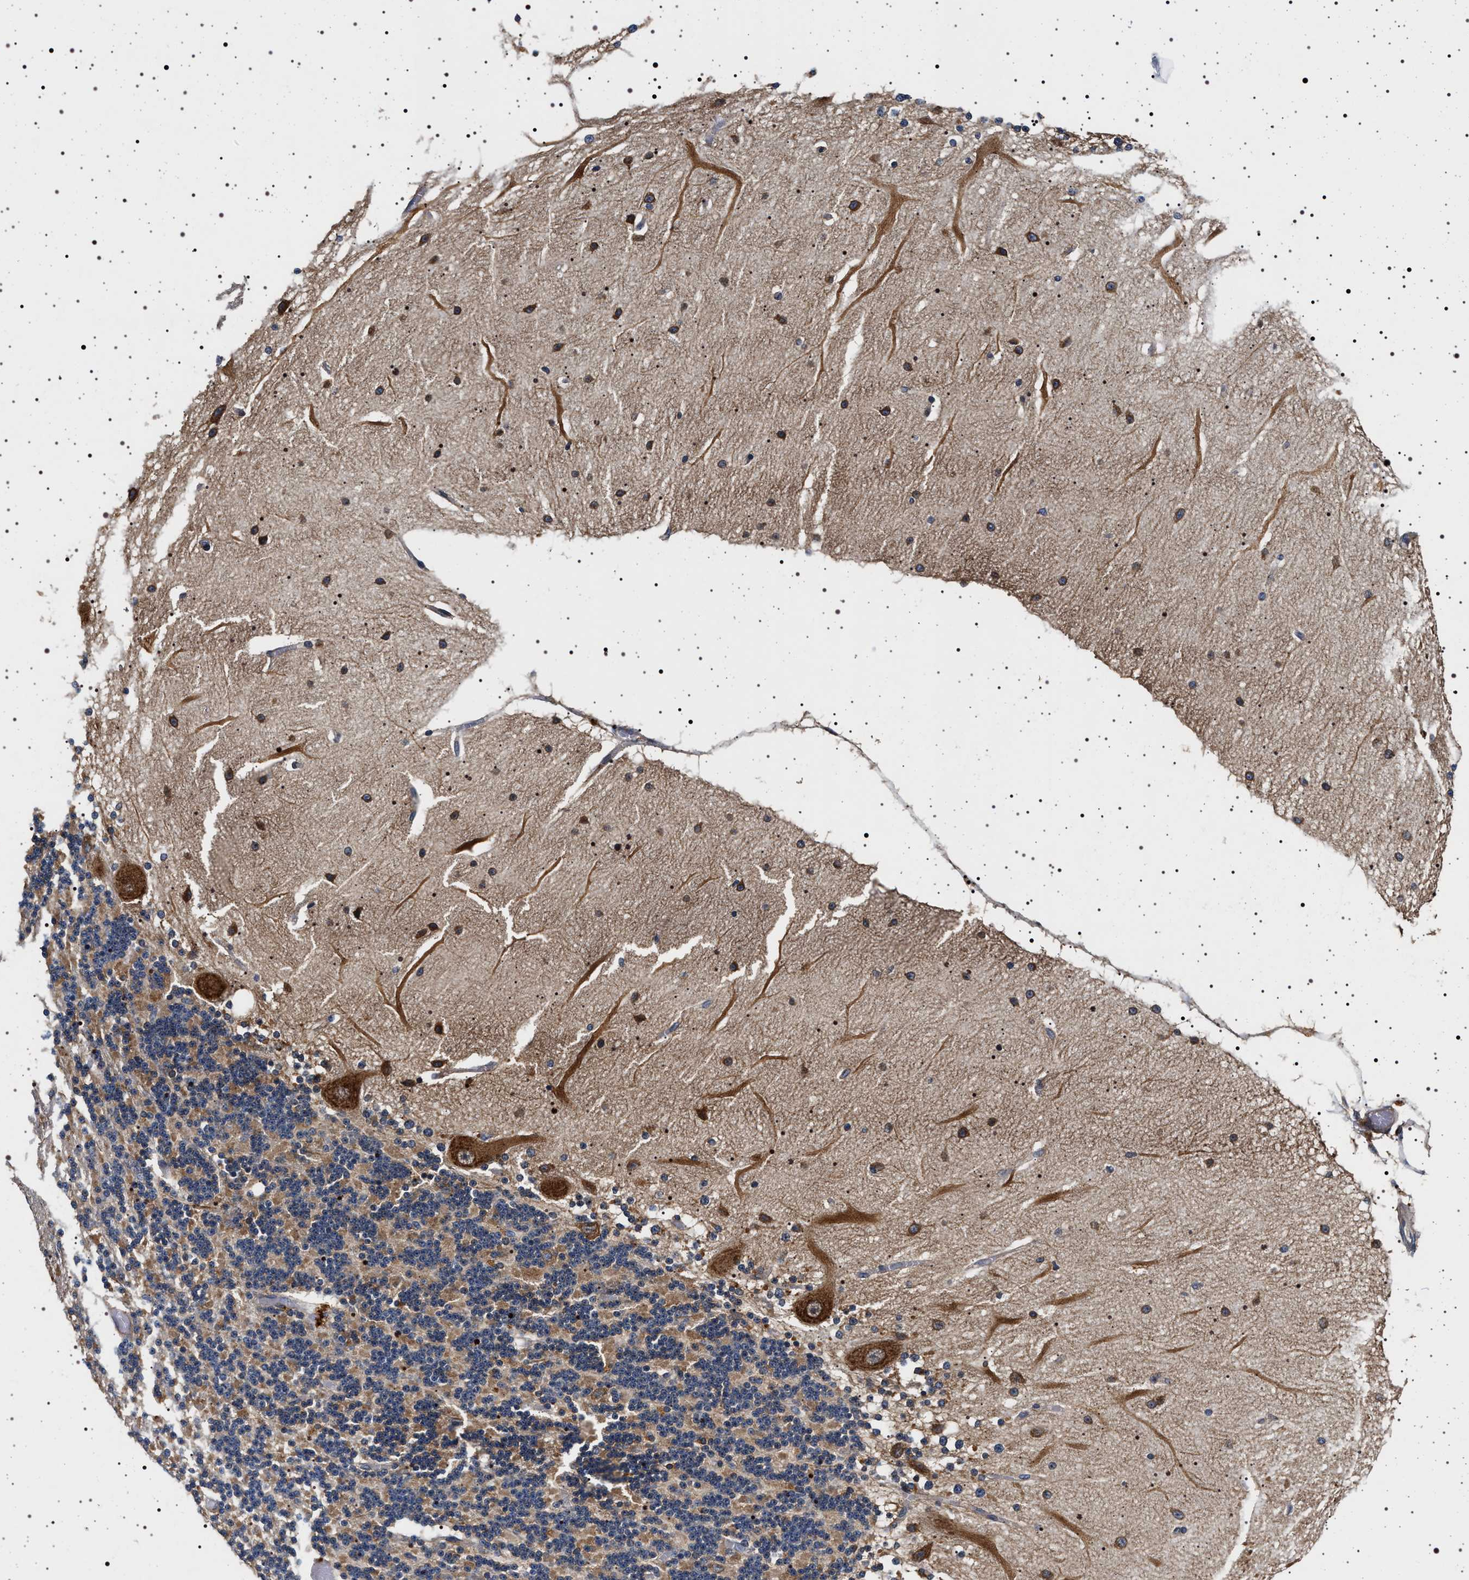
{"staining": {"intensity": "moderate", "quantity": "25%-75%", "location": "cytoplasmic/membranous"}, "tissue": "cerebellum", "cell_type": "Cells in granular layer", "image_type": "normal", "snomed": [{"axis": "morphology", "description": "Normal tissue, NOS"}, {"axis": "topography", "description": "Cerebellum"}], "caption": "Immunohistochemistry (IHC) photomicrograph of unremarkable cerebellum: human cerebellum stained using IHC reveals medium levels of moderate protein expression localized specifically in the cytoplasmic/membranous of cells in granular layer, appearing as a cytoplasmic/membranous brown color.", "gene": "DCBLD2", "patient": {"sex": "female", "age": 54}}